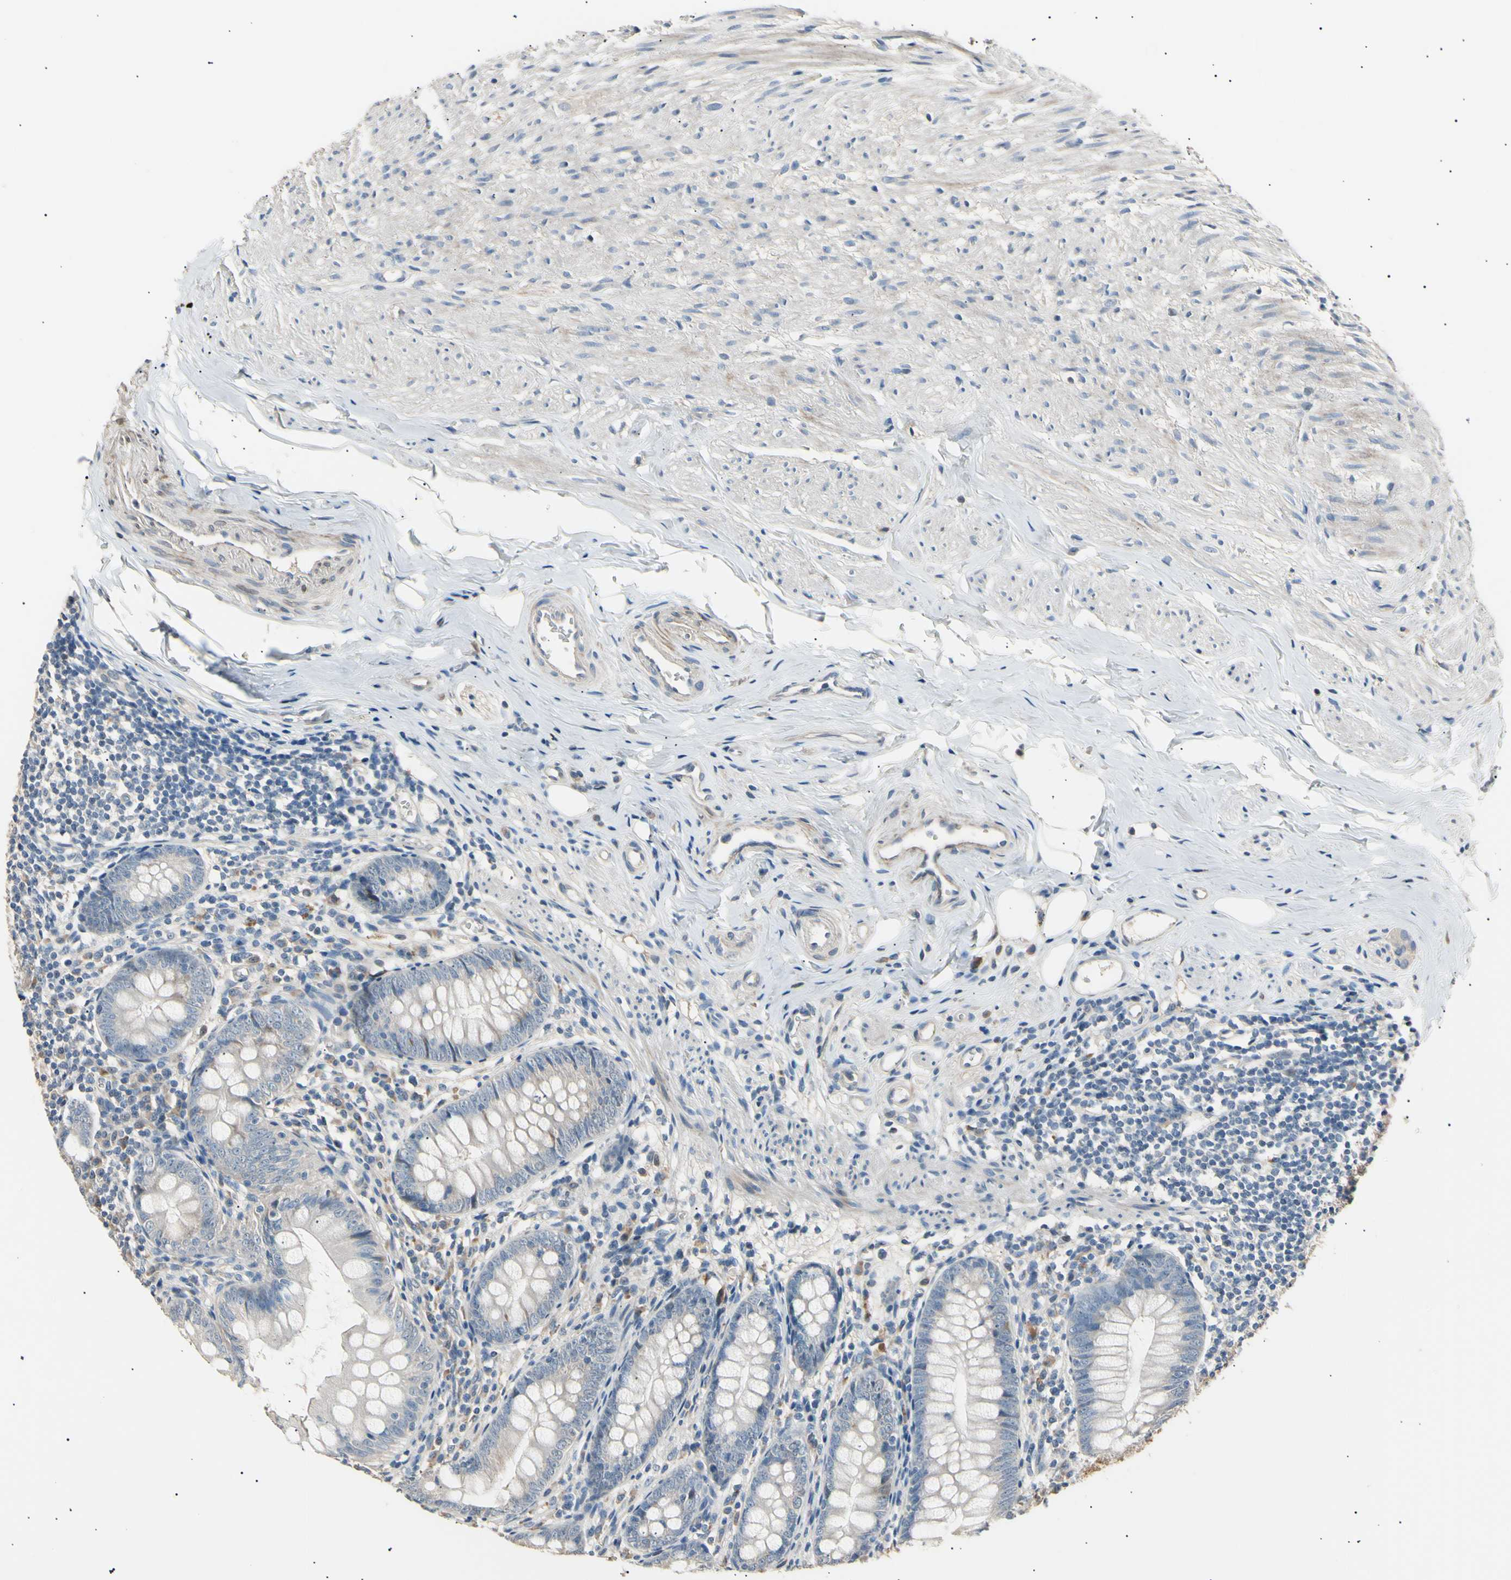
{"staining": {"intensity": "negative", "quantity": "none", "location": "none"}, "tissue": "appendix", "cell_type": "Glandular cells", "image_type": "normal", "snomed": [{"axis": "morphology", "description": "Normal tissue, NOS"}, {"axis": "topography", "description": "Appendix"}], "caption": "Glandular cells show no significant positivity in unremarkable appendix. (Stains: DAB immunohistochemistry (IHC) with hematoxylin counter stain, Microscopy: brightfield microscopy at high magnification).", "gene": "LDLR", "patient": {"sex": "female", "age": 77}}